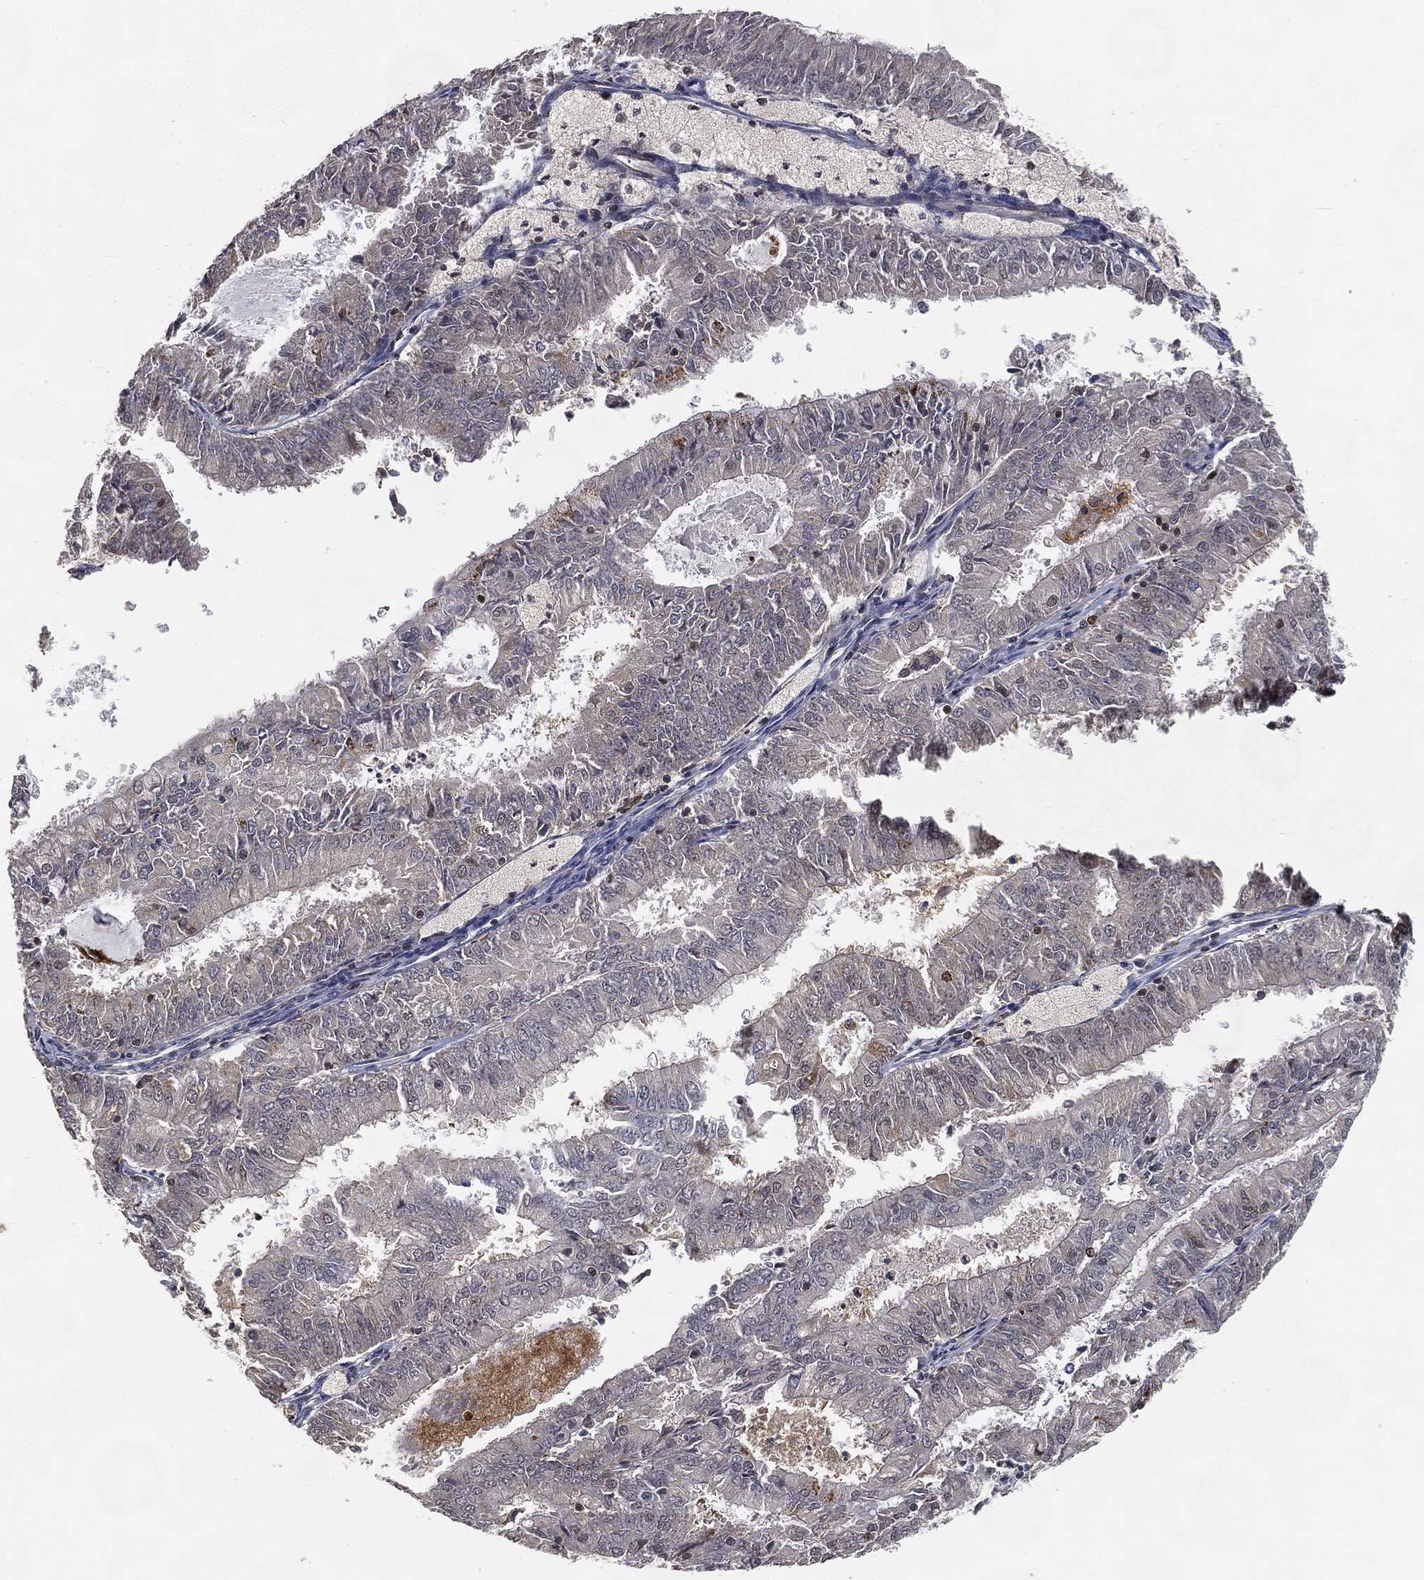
{"staining": {"intensity": "negative", "quantity": "none", "location": "none"}, "tissue": "endometrial cancer", "cell_type": "Tumor cells", "image_type": "cancer", "snomed": [{"axis": "morphology", "description": "Adenocarcinoma, NOS"}, {"axis": "topography", "description": "Endometrium"}], "caption": "Immunohistochemistry of endometrial cancer displays no positivity in tumor cells.", "gene": "WDR26", "patient": {"sex": "female", "age": 57}}